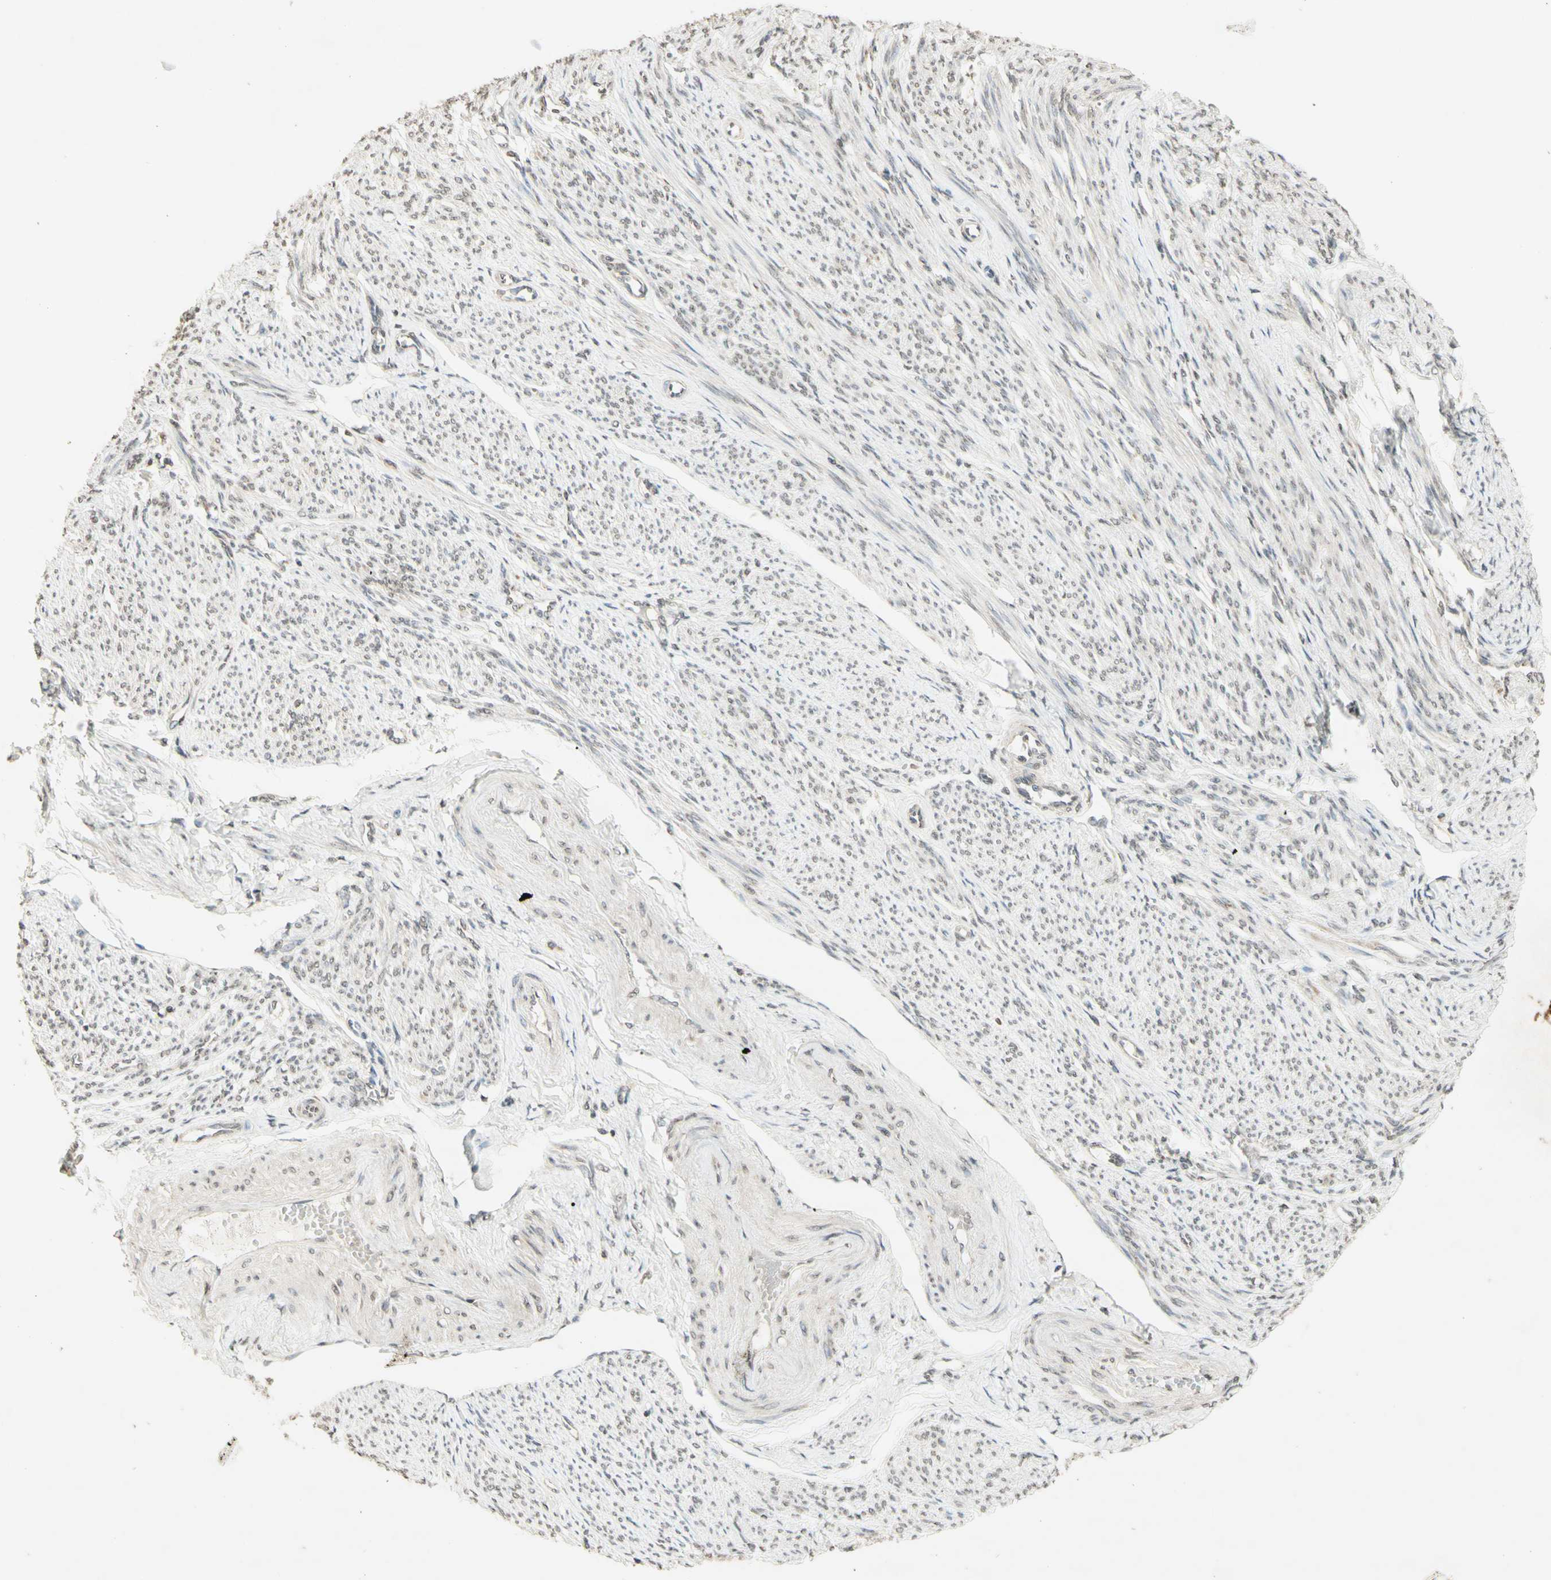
{"staining": {"intensity": "weak", "quantity": "<25%", "location": "cytoplasmic/membranous,nuclear"}, "tissue": "smooth muscle", "cell_type": "Smooth muscle cells", "image_type": "normal", "snomed": [{"axis": "morphology", "description": "Normal tissue, NOS"}, {"axis": "topography", "description": "Smooth muscle"}], "caption": "A micrograph of smooth muscle stained for a protein demonstrates no brown staining in smooth muscle cells.", "gene": "CCNI", "patient": {"sex": "female", "age": 65}}